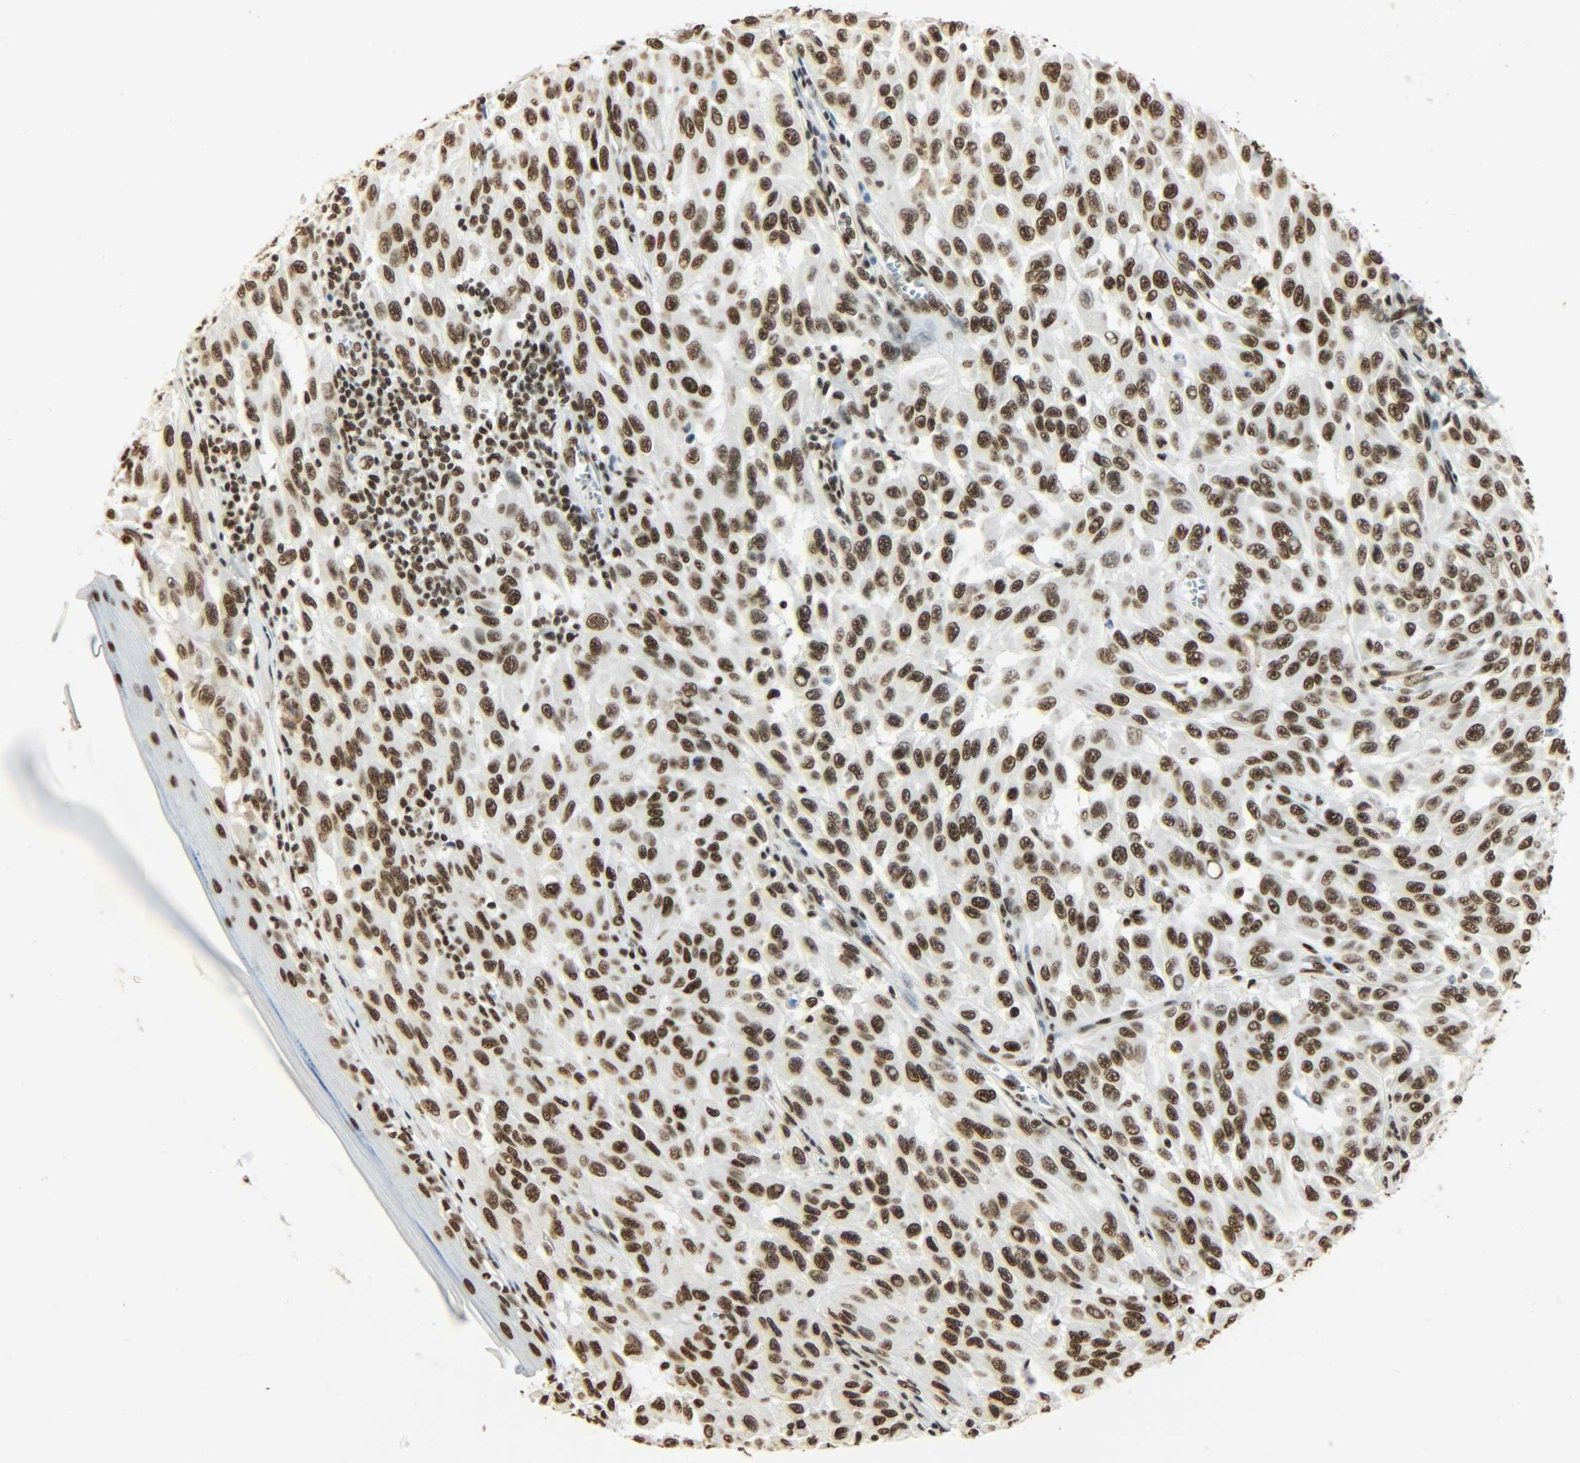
{"staining": {"intensity": "strong", "quantity": ">75%", "location": "nuclear"}, "tissue": "melanoma", "cell_type": "Tumor cells", "image_type": "cancer", "snomed": [{"axis": "morphology", "description": "Malignant melanoma, NOS"}, {"axis": "topography", "description": "Skin"}], "caption": "Malignant melanoma was stained to show a protein in brown. There is high levels of strong nuclear staining in about >75% of tumor cells. The staining is performed using DAB brown chromogen to label protein expression. The nuclei are counter-stained blue using hematoxylin.", "gene": "KHDRBS1", "patient": {"sex": "male", "age": 30}}